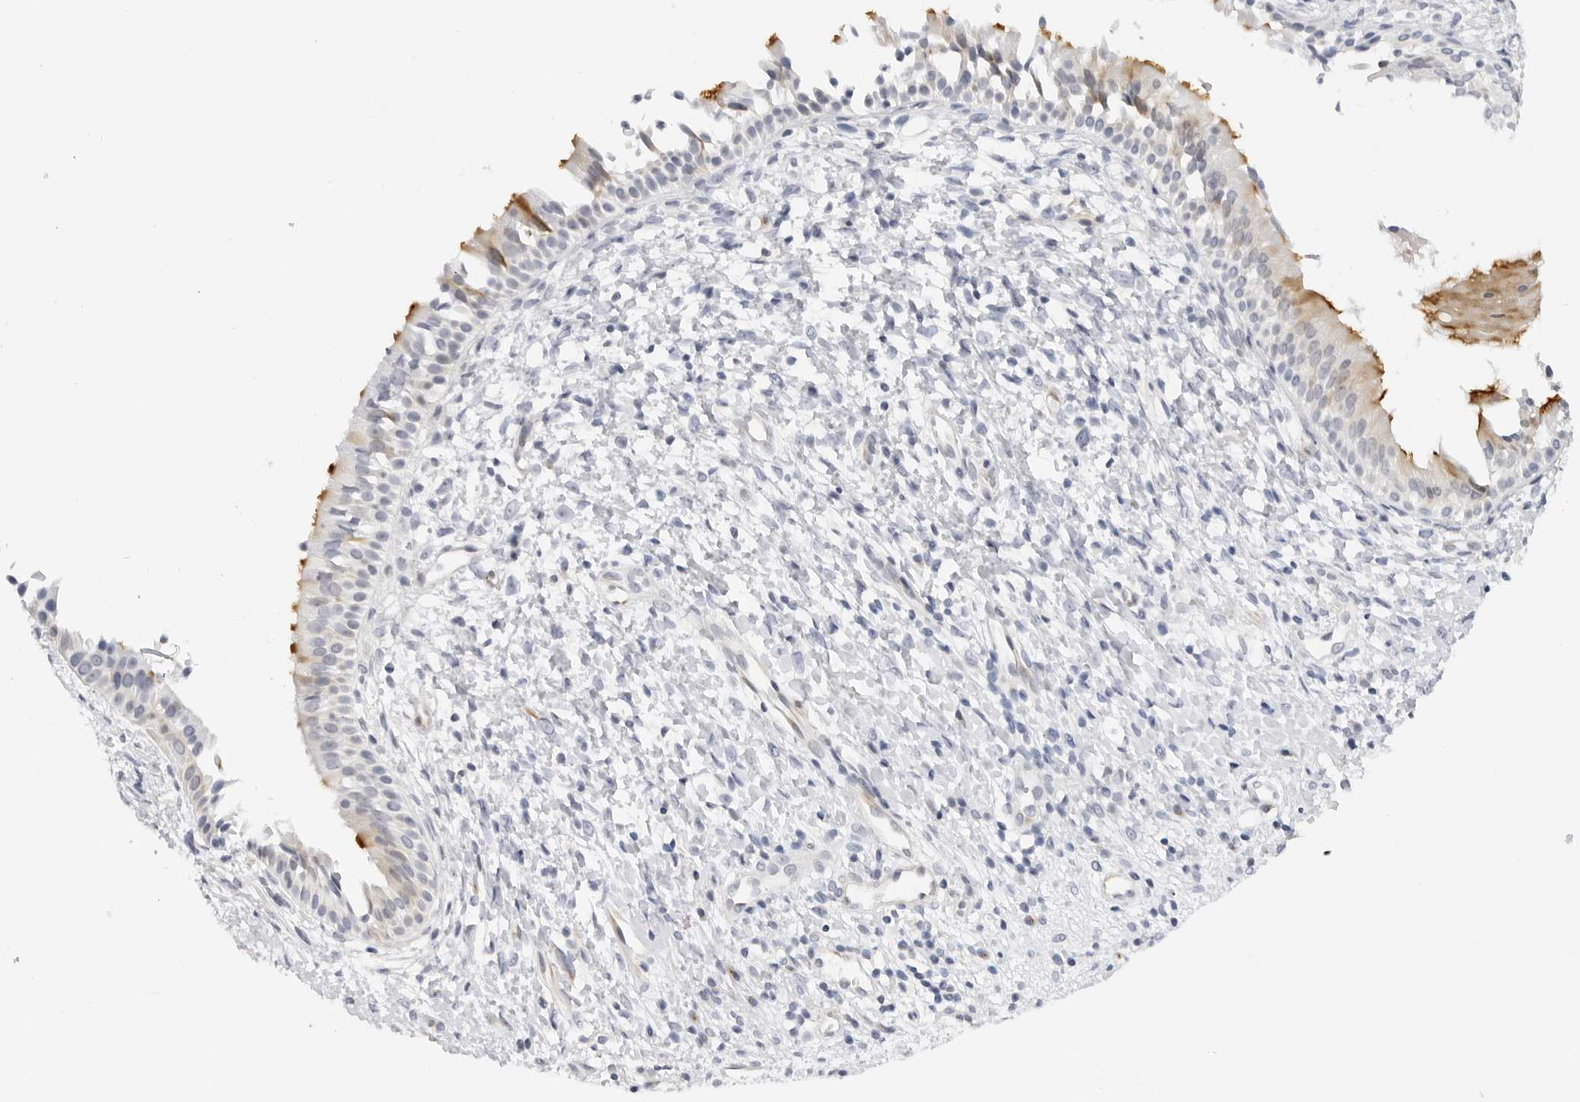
{"staining": {"intensity": "strong", "quantity": "25%-75%", "location": "cytoplasmic/membranous"}, "tissue": "nasopharynx", "cell_type": "Respiratory epithelial cells", "image_type": "normal", "snomed": [{"axis": "morphology", "description": "Normal tissue, NOS"}, {"axis": "topography", "description": "Nasopharynx"}], "caption": "Nasopharynx stained with DAB immunohistochemistry demonstrates high levels of strong cytoplasmic/membranous positivity in approximately 25%-75% of respiratory epithelial cells.", "gene": "MAP2K5", "patient": {"sex": "male", "age": 22}}